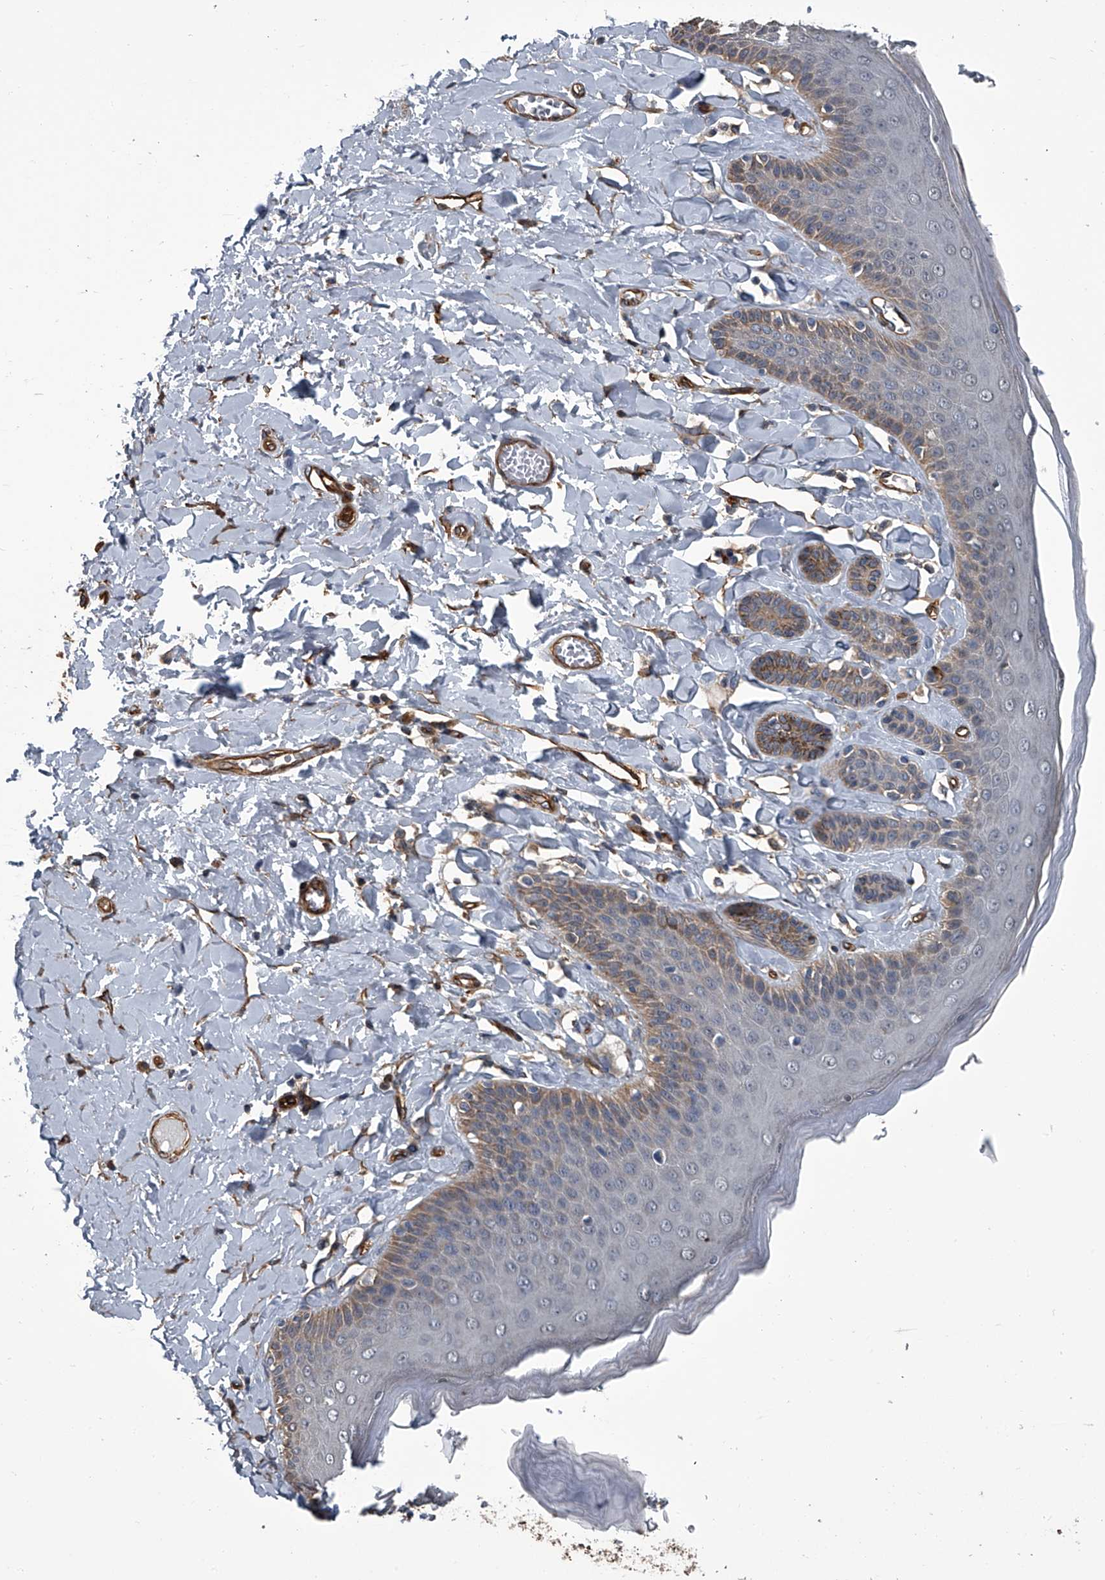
{"staining": {"intensity": "moderate", "quantity": "<25%", "location": "cytoplasmic/membranous"}, "tissue": "skin", "cell_type": "Epidermal cells", "image_type": "normal", "snomed": [{"axis": "morphology", "description": "Normal tissue, NOS"}, {"axis": "topography", "description": "Anal"}], "caption": "A brown stain highlights moderate cytoplasmic/membranous positivity of a protein in epidermal cells of normal human skin.", "gene": "LDLRAD2", "patient": {"sex": "male", "age": 69}}